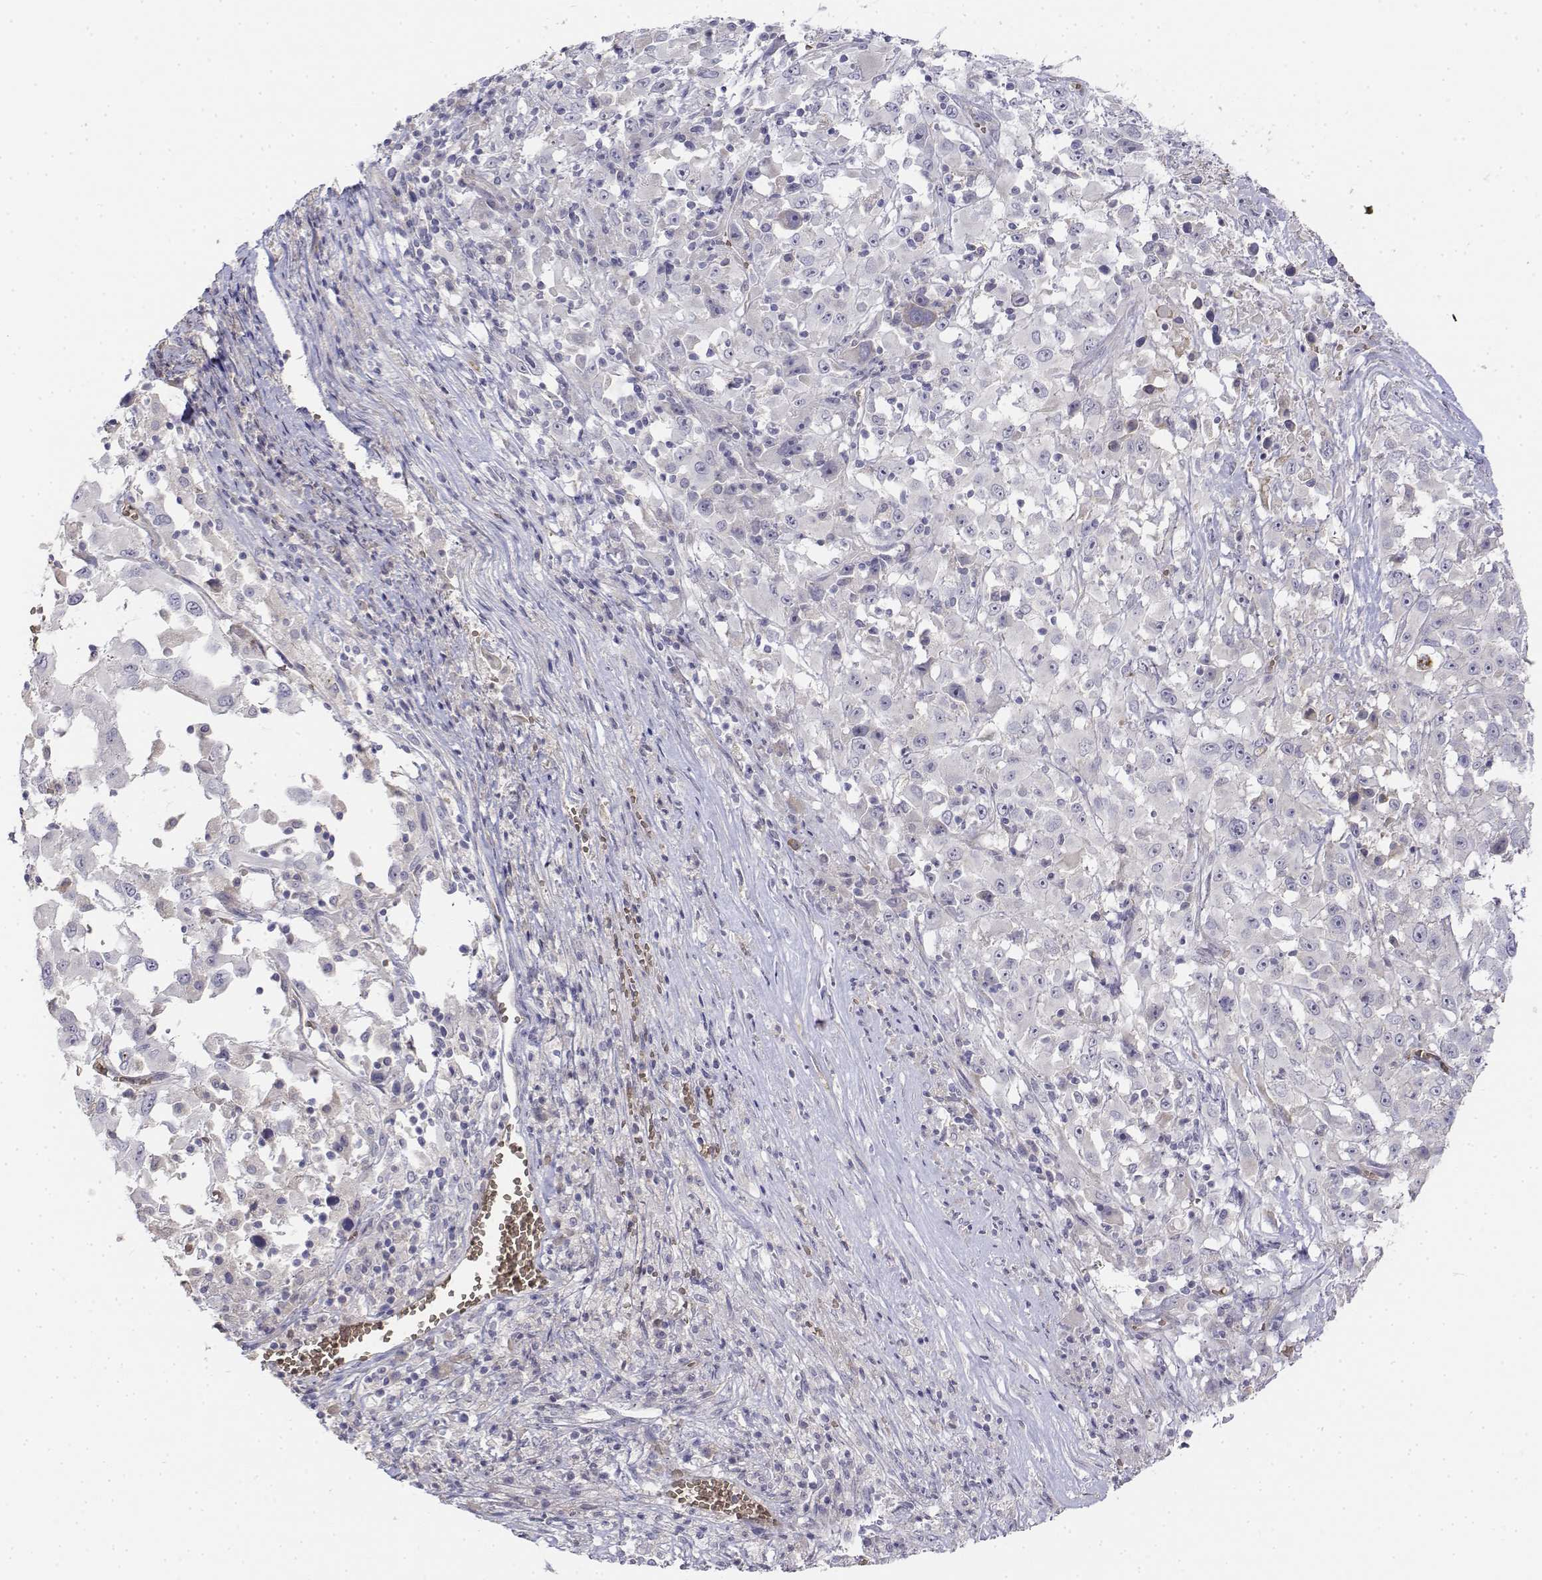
{"staining": {"intensity": "negative", "quantity": "none", "location": "none"}, "tissue": "melanoma", "cell_type": "Tumor cells", "image_type": "cancer", "snomed": [{"axis": "morphology", "description": "Malignant melanoma, Metastatic site"}, {"axis": "topography", "description": "Soft tissue"}], "caption": "There is no significant expression in tumor cells of melanoma.", "gene": "CADM1", "patient": {"sex": "male", "age": 50}}